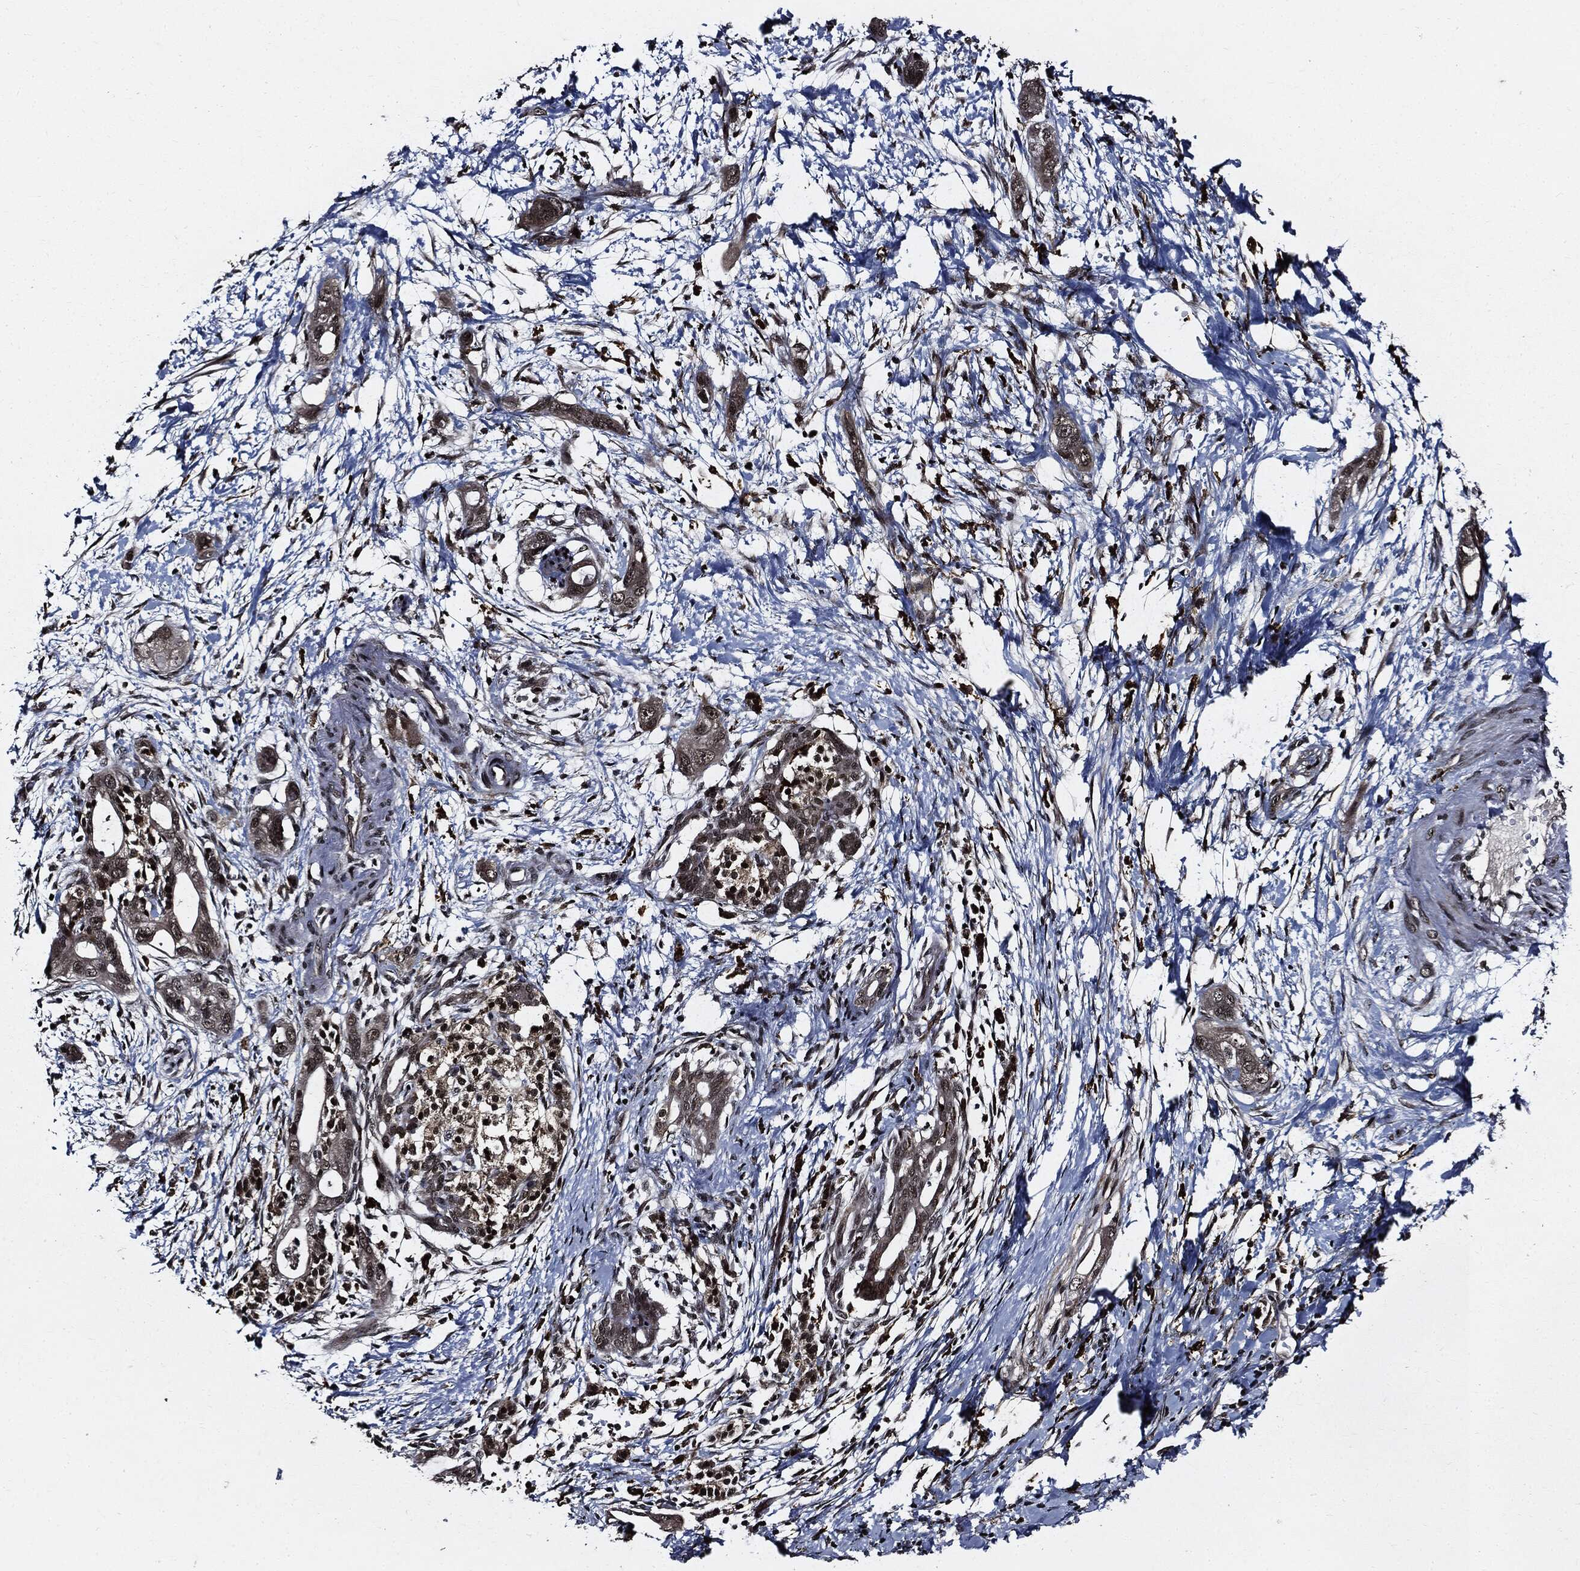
{"staining": {"intensity": "strong", "quantity": "25%-75%", "location": "nuclear"}, "tissue": "pancreatic cancer", "cell_type": "Tumor cells", "image_type": "cancer", "snomed": [{"axis": "morphology", "description": "Adenocarcinoma, NOS"}, {"axis": "topography", "description": "Pancreas"}], "caption": "Adenocarcinoma (pancreatic) tissue shows strong nuclear expression in approximately 25%-75% of tumor cells, visualized by immunohistochemistry.", "gene": "SUGT1", "patient": {"sex": "male", "age": 44}}